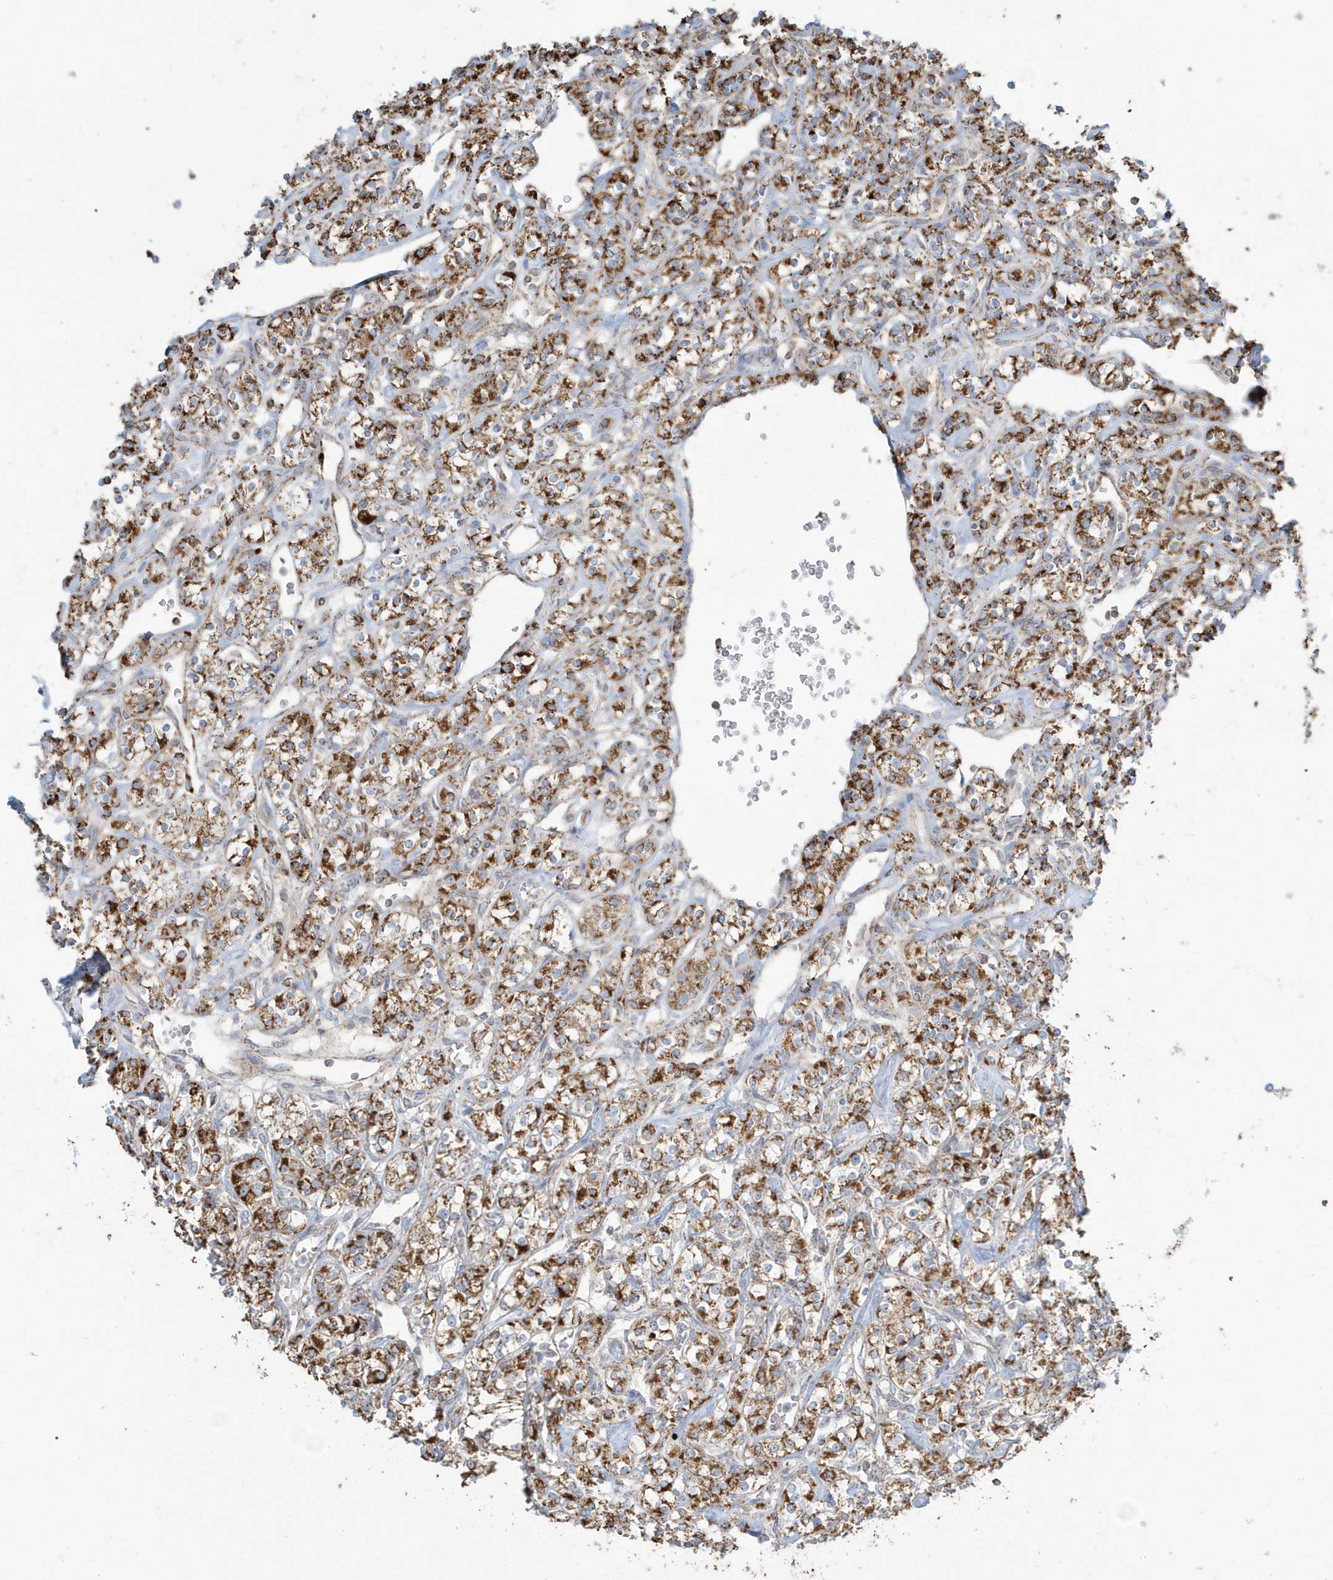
{"staining": {"intensity": "strong", "quantity": ">75%", "location": "cytoplasmic/membranous"}, "tissue": "renal cancer", "cell_type": "Tumor cells", "image_type": "cancer", "snomed": [{"axis": "morphology", "description": "Adenocarcinoma, NOS"}, {"axis": "topography", "description": "Kidney"}], "caption": "Strong cytoplasmic/membranous staining is present in approximately >75% of tumor cells in renal cancer. The staining was performed using DAB to visualize the protein expression in brown, while the nuclei were stained in blue with hematoxylin (Magnification: 20x).", "gene": "RAB11FIP3", "patient": {"sex": "male", "age": 77}}